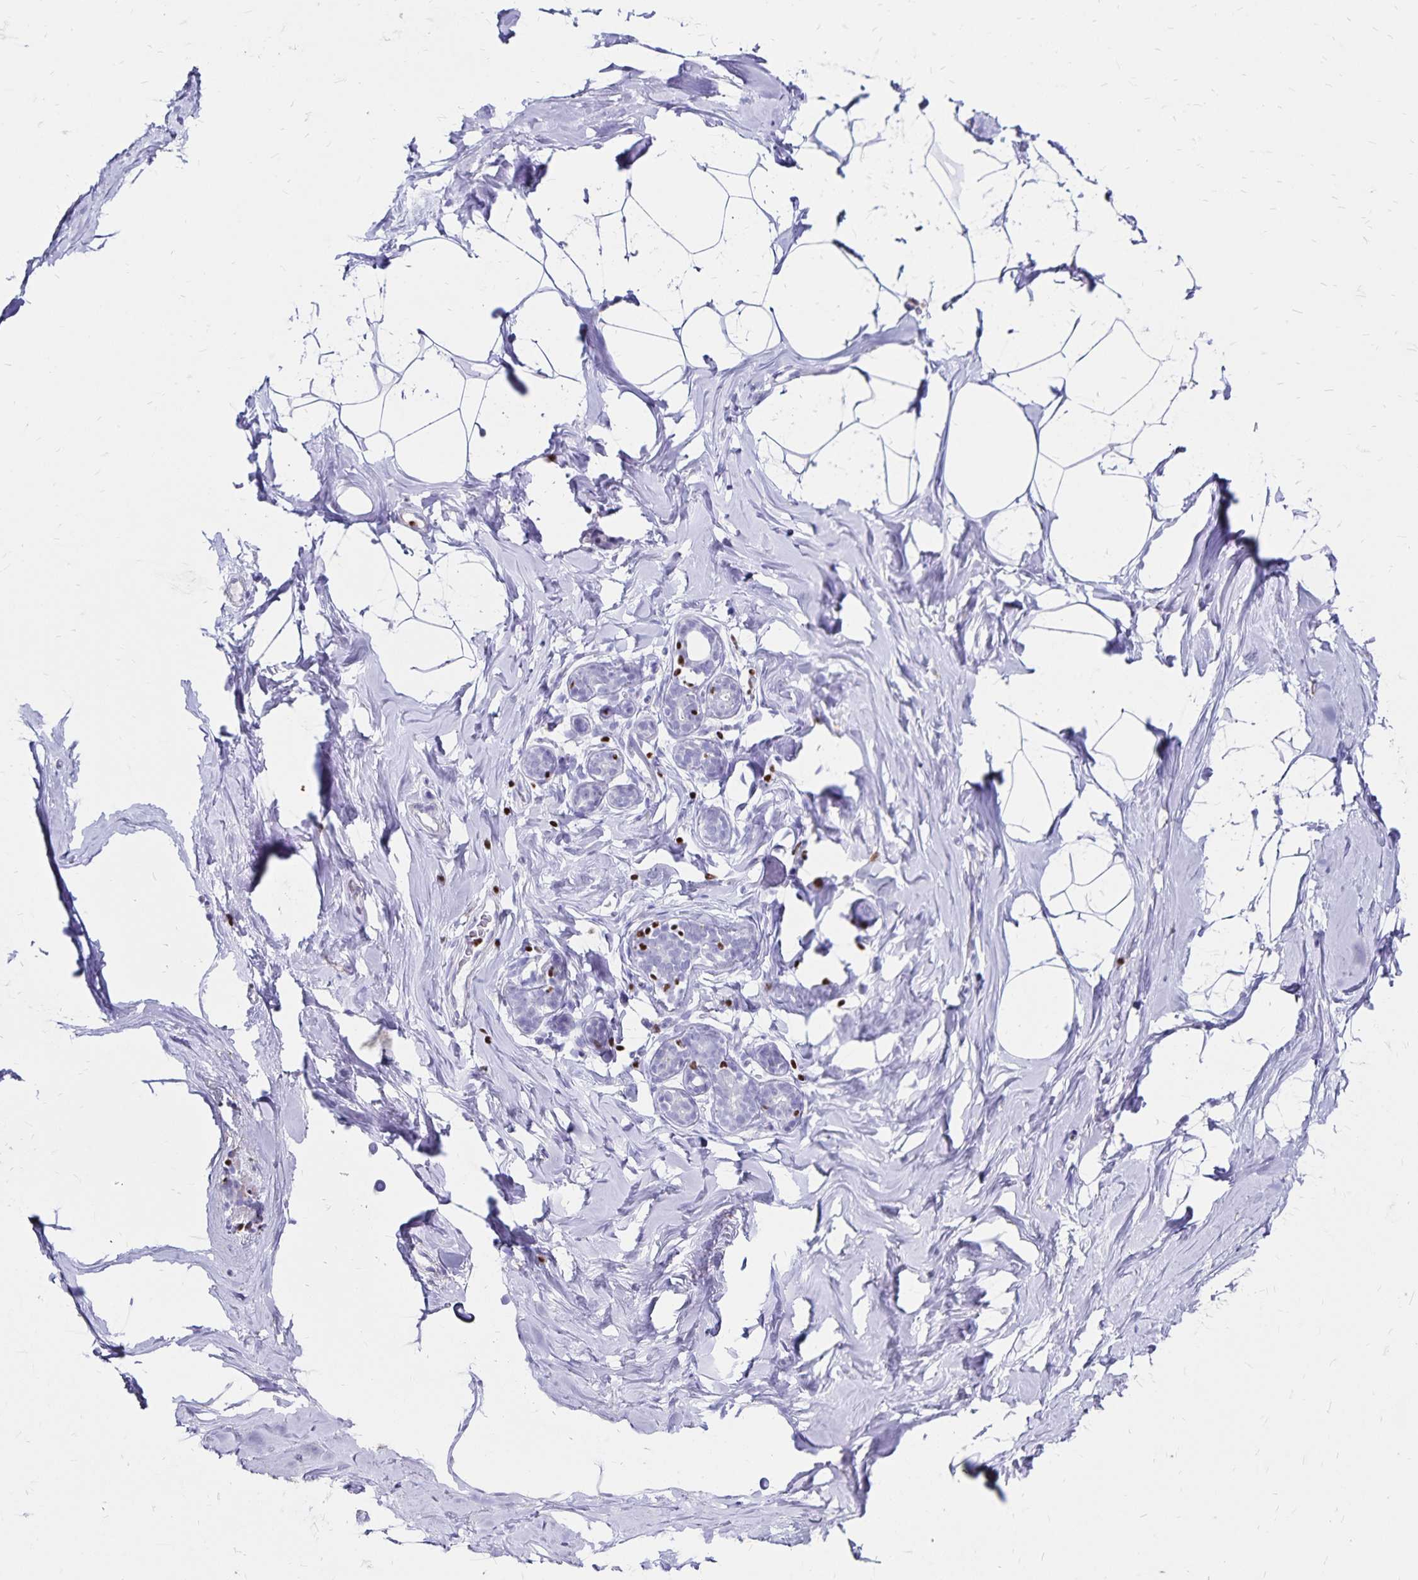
{"staining": {"intensity": "negative", "quantity": "none", "location": "none"}, "tissue": "breast", "cell_type": "Adipocytes", "image_type": "normal", "snomed": [{"axis": "morphology", "description": "Normal tissue, NOS"}, {"axis": "topography", "description": "Breast"}], "caption": "IHC histopathology image of normal human breast stained for a protein (brown), which reveals no positivity in adipocytes.", "gene": "IKZF1", "patient": {"sex": "female", "age": 32}}